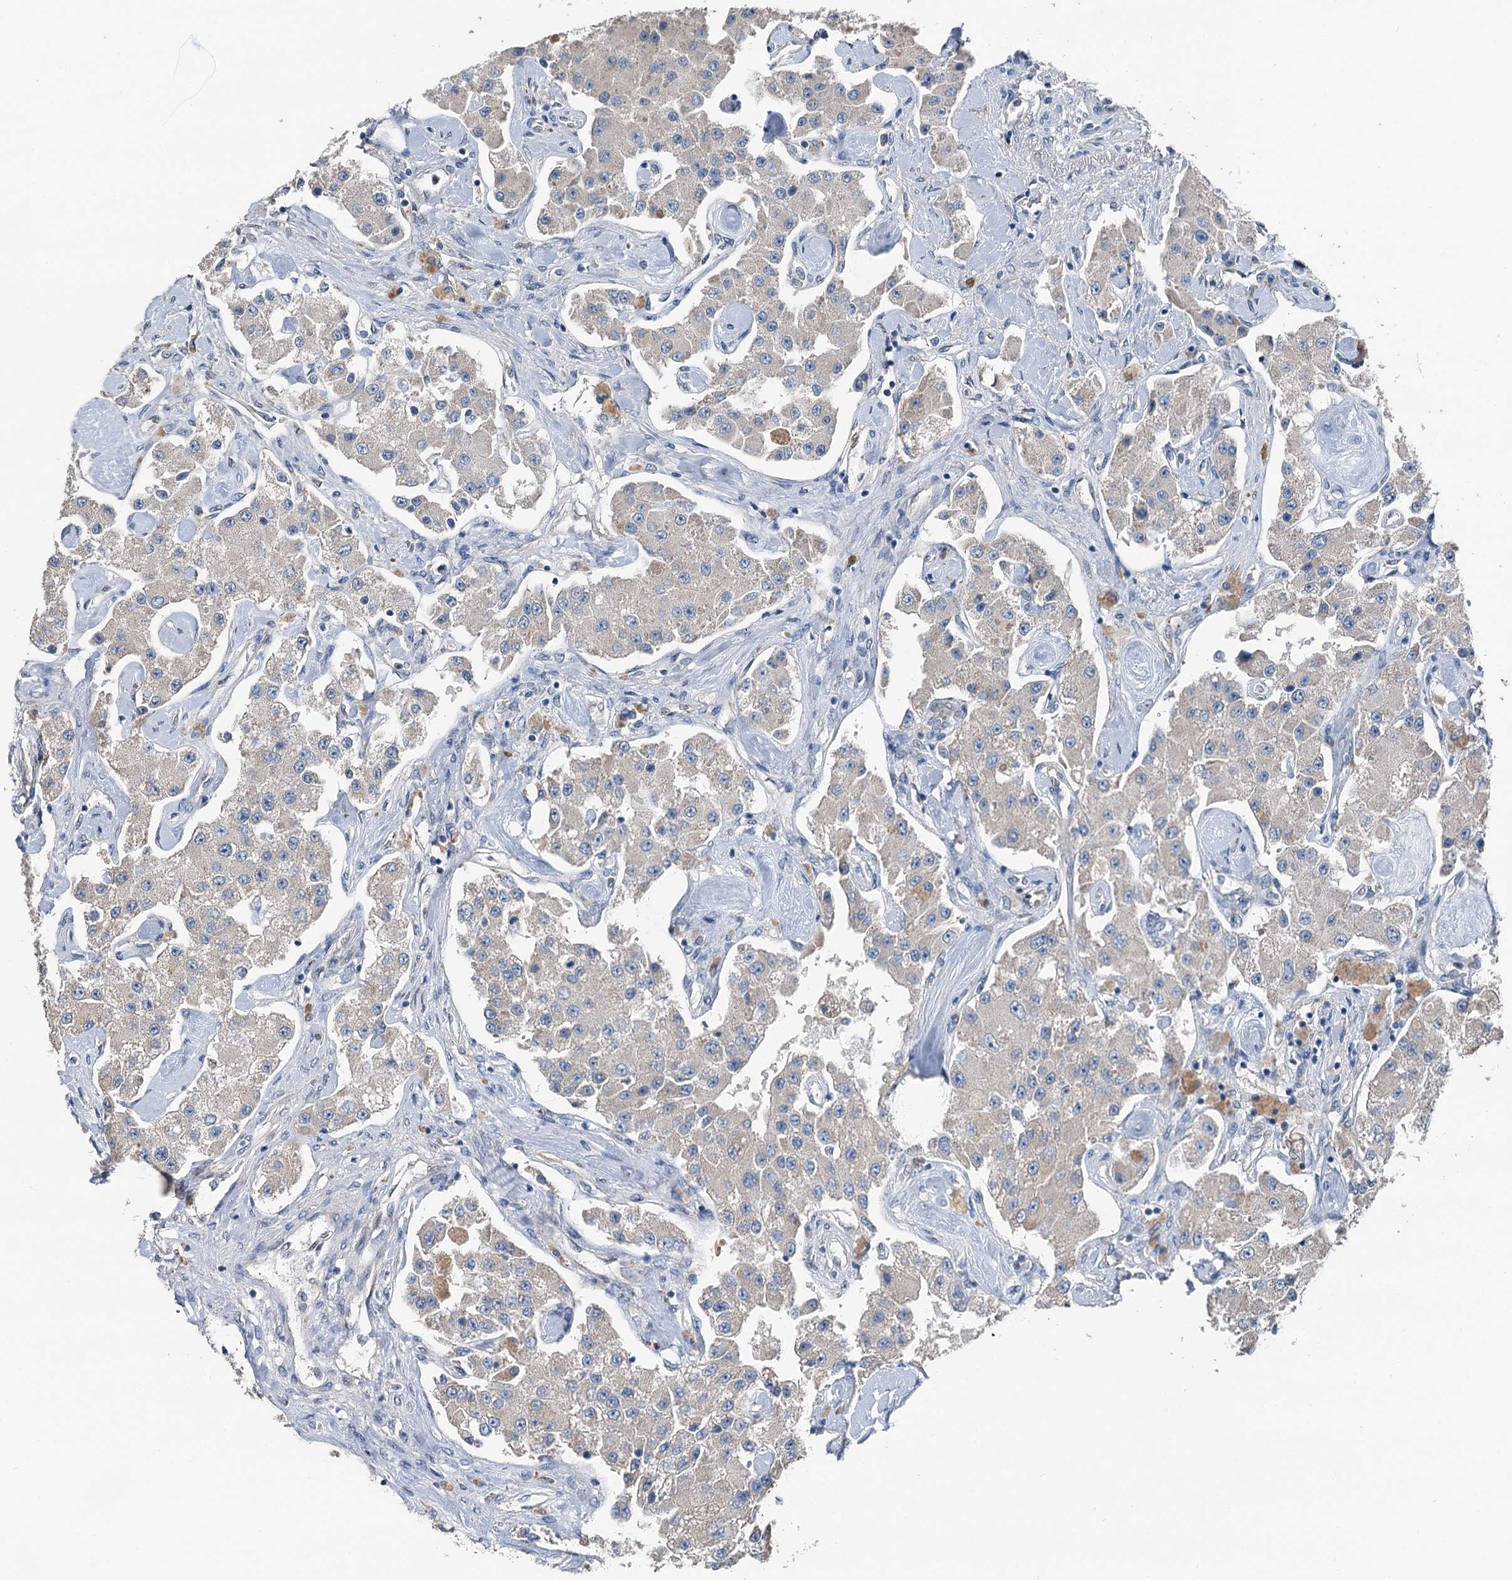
{"staining": {"intensity": "negative", "quantity": "none", "location": "none"}, "tissue": "carcinoid", "cell_type": "Tumor cells", "image_type": "cancer", "snomed": [{"axis": "morphology", "description": "Carcinoid, malignant, NOS"}, {"axis": "topography", "description": "Pancreas"}], "caption": "Tumor cells are negative for protein expression in human carcinoid. Brightfield microscopy of immunohistochemistry stained with DAB (brown) and hematoxylin (blue), captured at high magnification.", "gene": "C6orf120", "patient": {"sex": "male", "age": 41}}